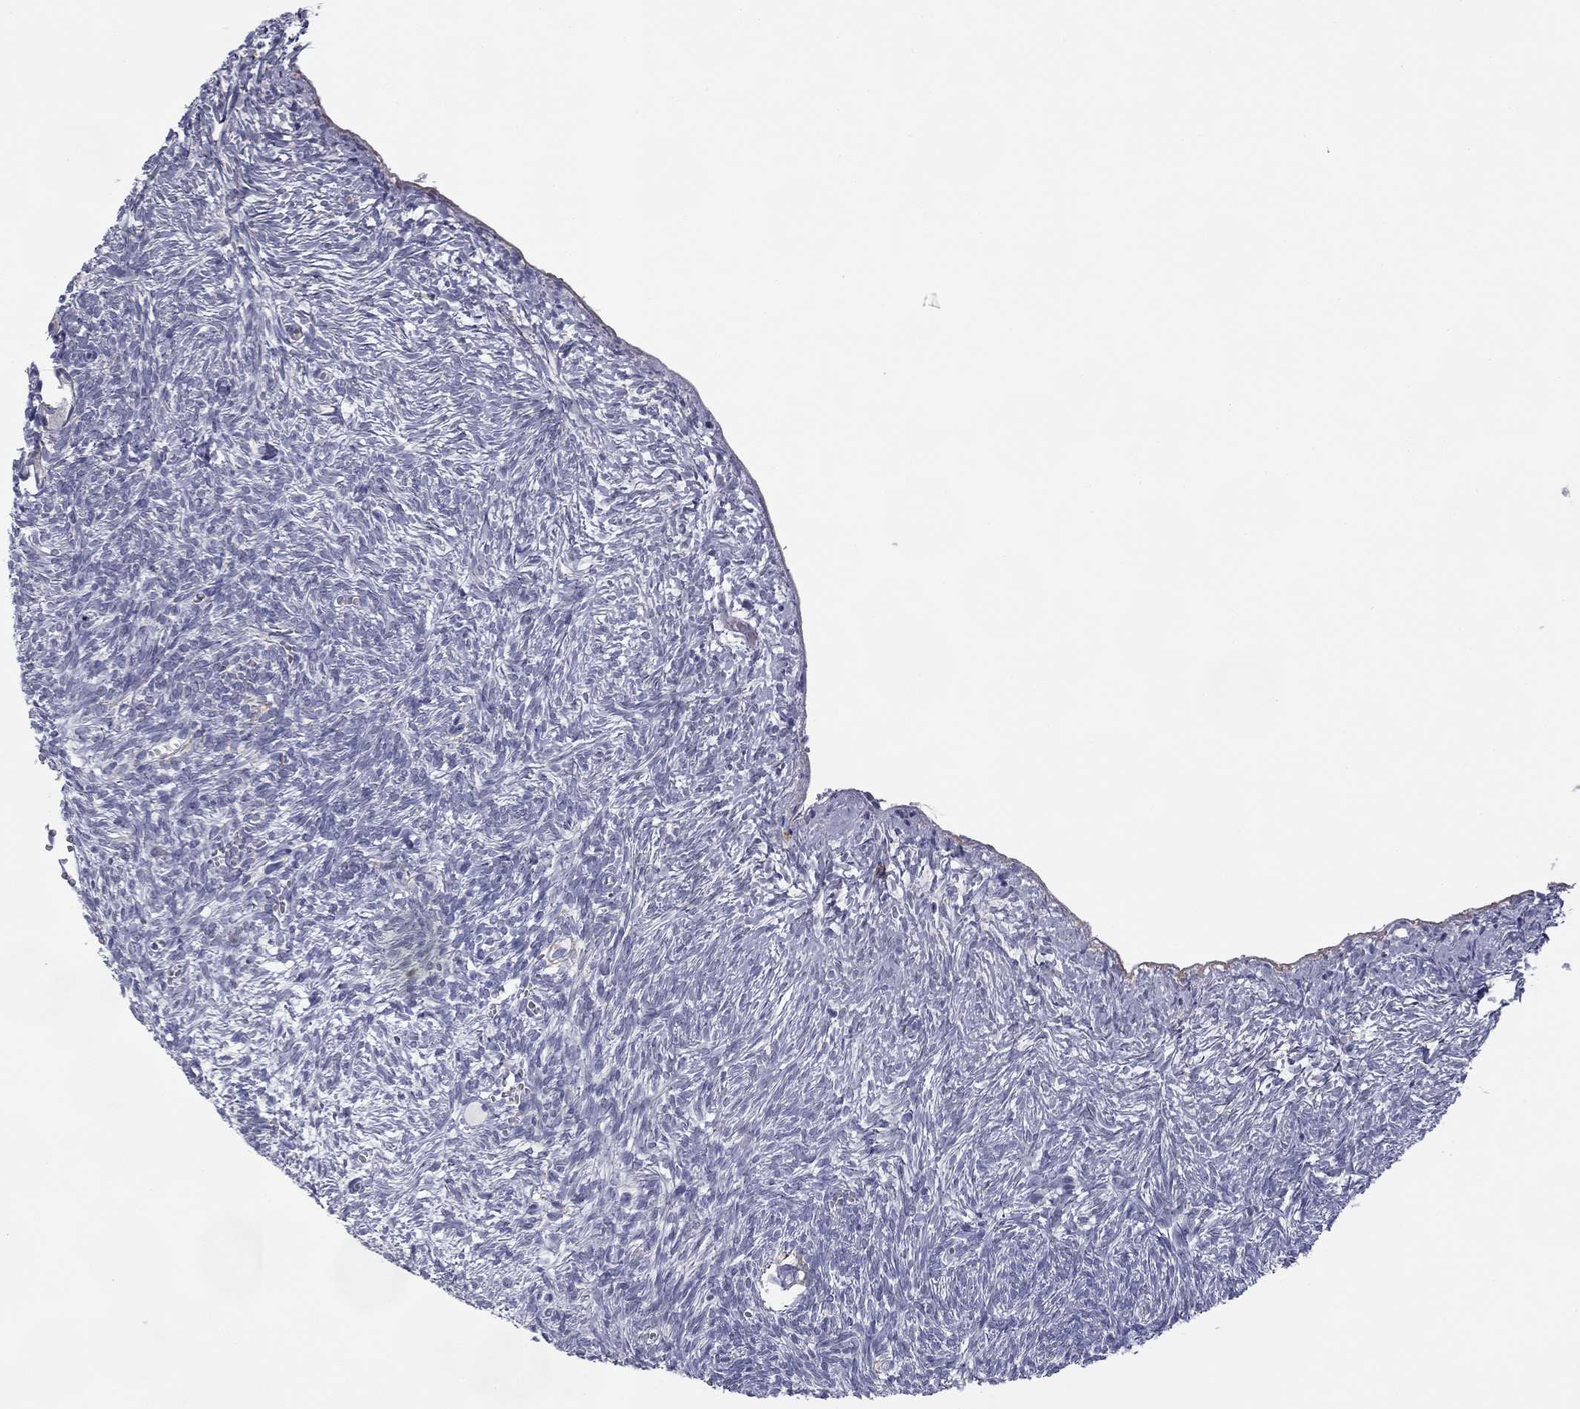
{"staining": {"intensity": "negative", "quantity": "none", "location": "none"}, "tissue": "ovary", "cell_type": "Ovarian stroma cells", "image_type": "normal", "snomed": [{"axis": "morphology", "description": "Normal tissue, NOS"}, {"axis": "topography", "description": "Ovary"}], "caption": "Ovarian stroma cells are negative for brown protein staining in benign ovary. (DAB (3,3'-diaminobenzidine) IHC visualized using brightfield microscopy, high magnification).", "gene": "TRAT1", "patient": {"sex": "female", "age": 43}}